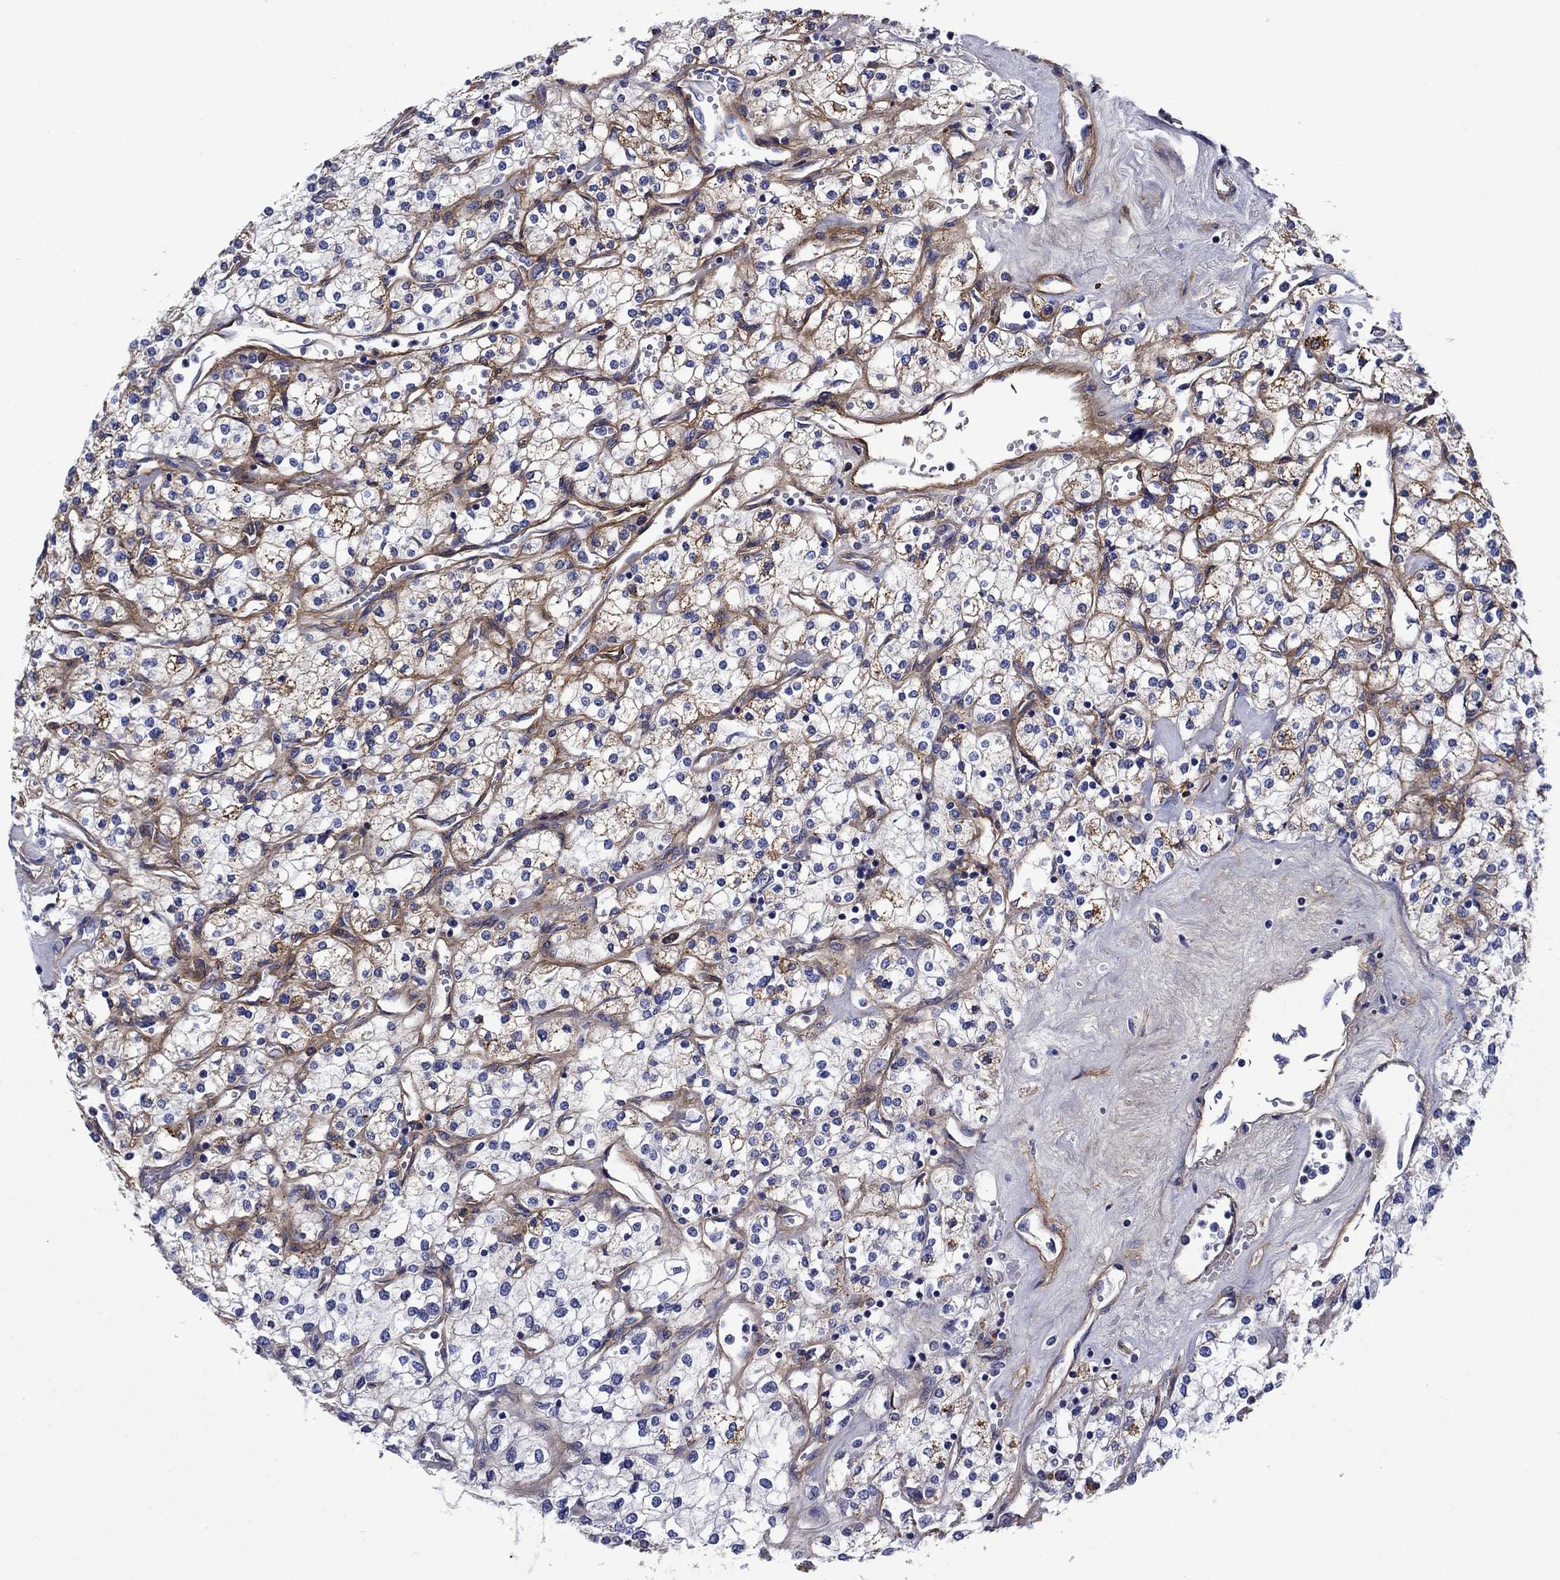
{"staining": {"intensity": "moderate", "quantity": "<25%", "location": "cytoplasmic/membranous"}, "tissue": "renal cancer", "cell_type": "Tumor cells", "image_type": "cancer", "snomed": [{"axis": "morphology", "description": "Adenocarcinoma, NOS"}, {"axis": "topography", "description": "Kidney"}], "caption": "DAB immunohistochemical staining of adenocarcinoma (renal) demonstrates moderate cytoplasmic/membranous protein expression in about <25% of tumor cells. Nuclei are stained in blue.", "gene": "HSPG2", "patient": {"sex": "male", "age": 80}}